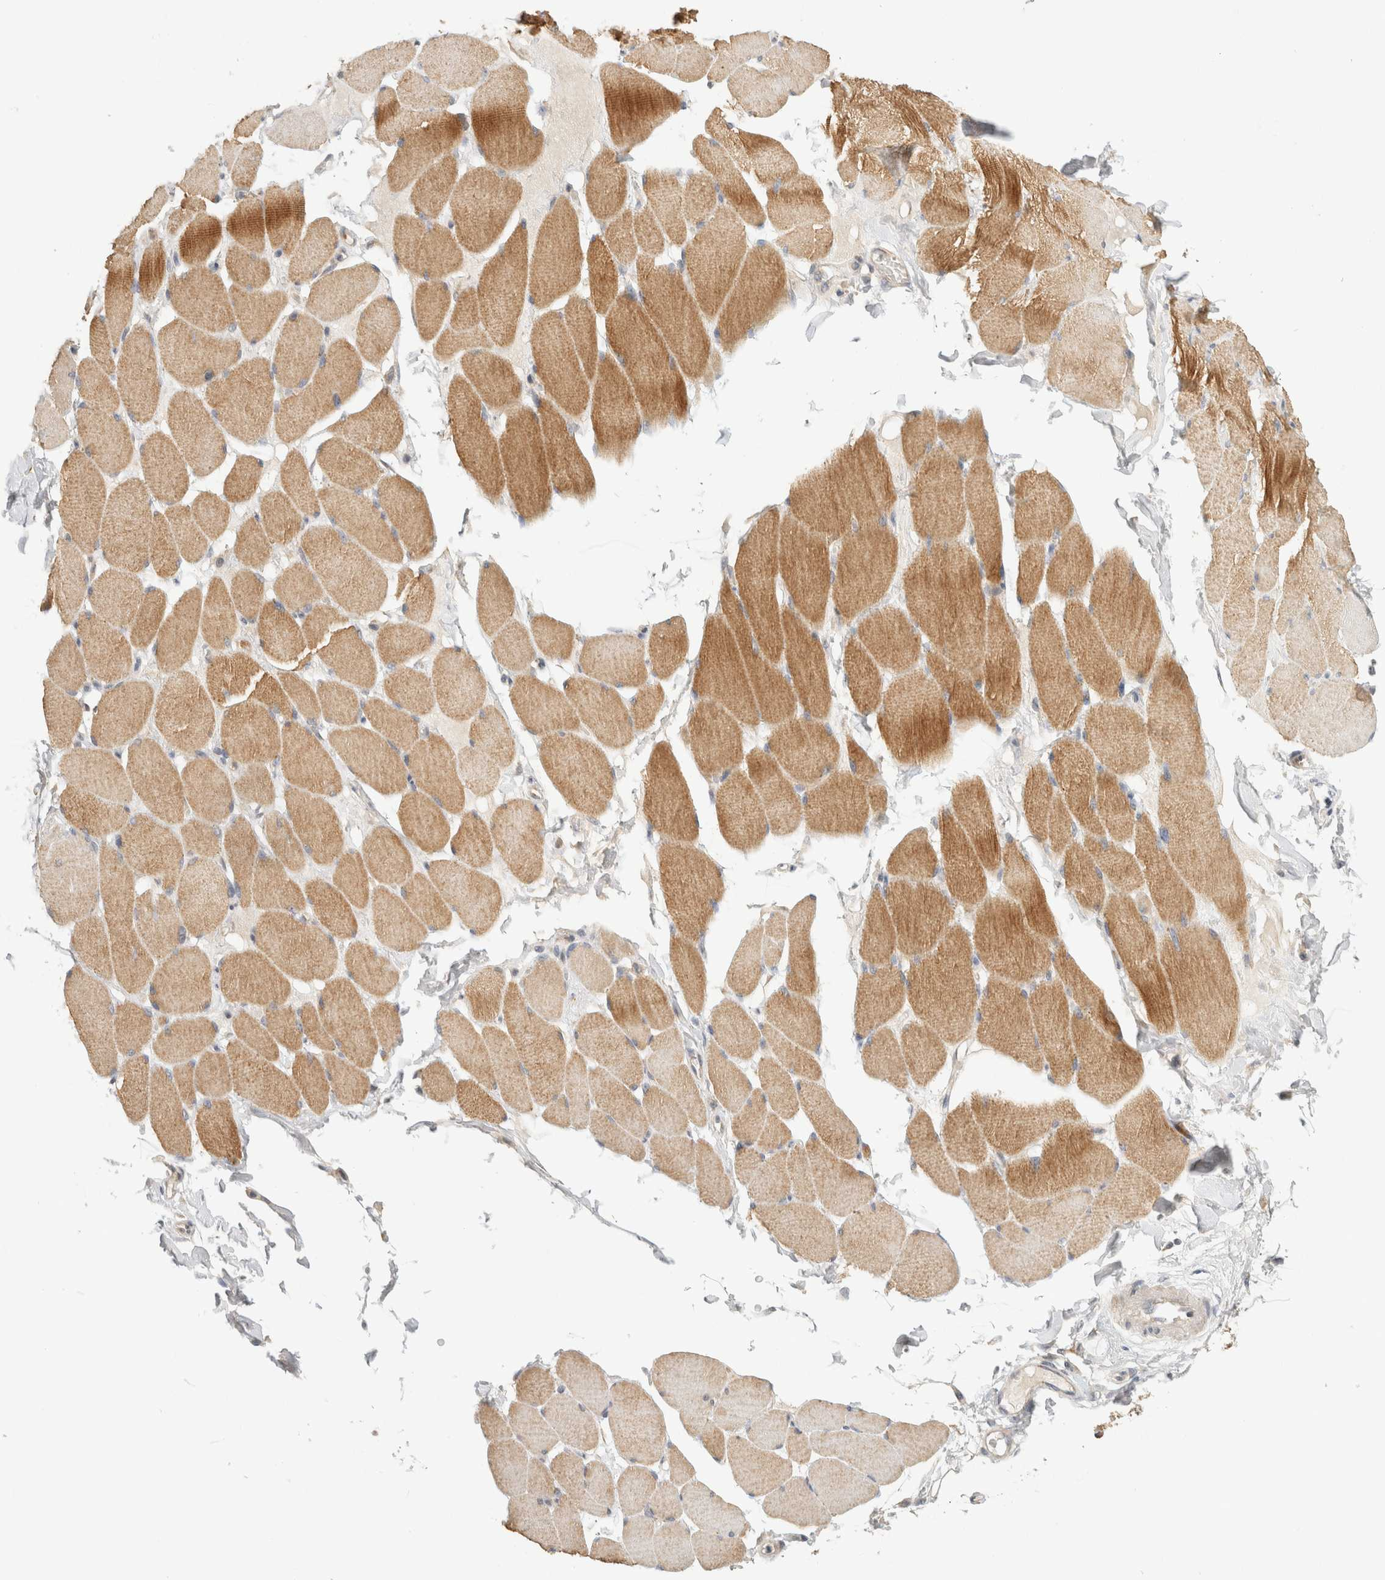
{"staining": {"intensity": "moderate", "quantity": ">75%", "location": "cytoplasmic/membranous"}, "tissue": "skeletal muscle", "cell_type": "Myocytes", "image_type": "normal", "snomed": [{"axis": "morphology", "description": "Normal tissue, NOS"}, {"axis": "topography", "description": "Skin"}, {"axis": "topography", "description": "Skeletal muscle"}], "caption": "Immunohistochemistry image of benign skeletal muscle stained for a protein (brown), which displays medium levels of moderate cytoplasmic/membranous positivity in about >75% of myocytes.", "gene": "CHRM4", "patient": {"sex": "male", "age": 83}}